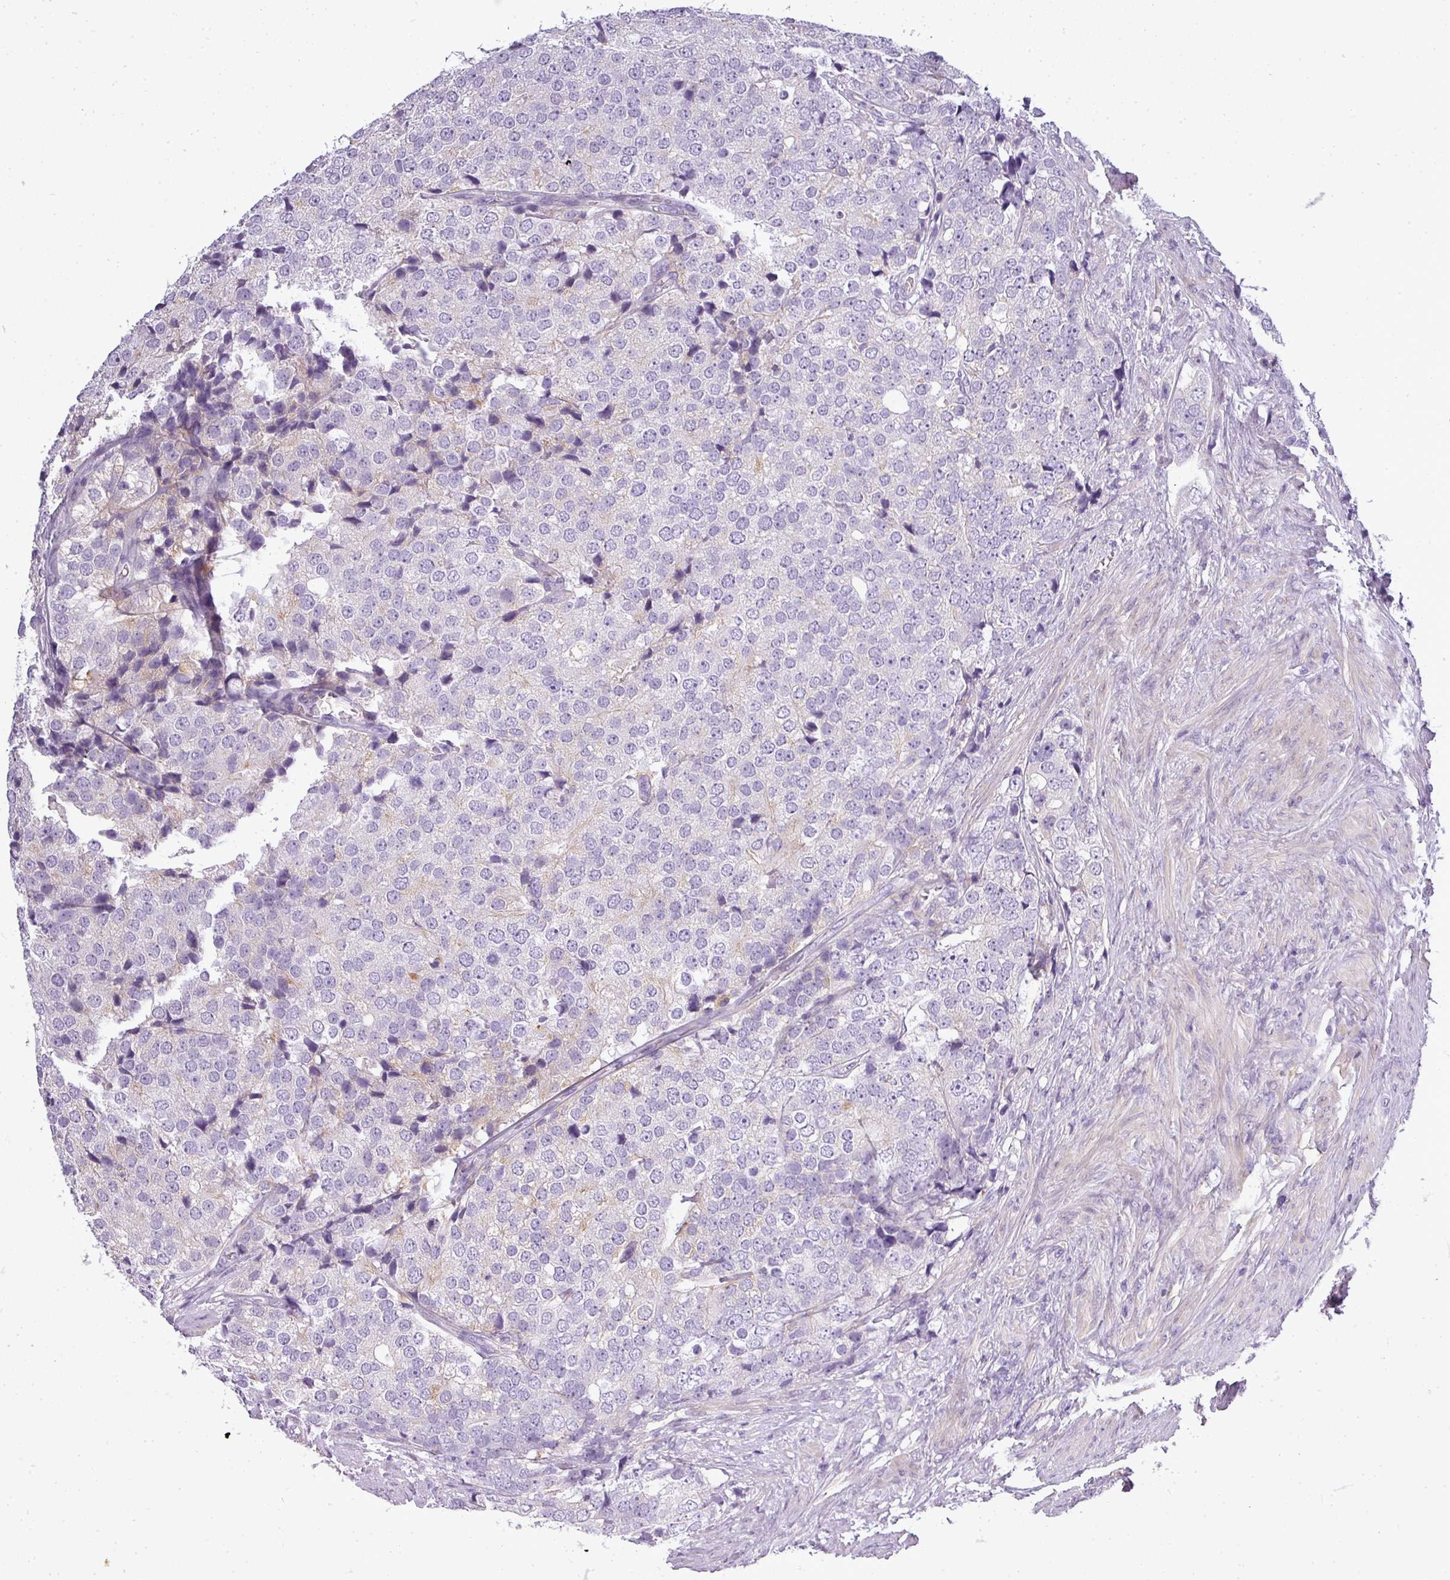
{"staining": {"intensity": "negative", "quantity": "none", "location": "none"}, "tissue": "prostate cancer", "cell_type": "Tumor cells", "image_type": "cancer", "snomed": [{"axis": "morphology", "description": "Adenocarcinoma, High grade"}, {"axis": "topography", "description": "Prostate"}], "caption": "Histopathology image shows no significant protein expression in tumor cells of prostate cancer (high-grade adenocarcinoma). (Stains: DAB (3,3'-diaminobenzidine) immunohistochemistry with hematoxylin counter stain, Microscopy: brightfield microscopy at high magnification).", "gene": "ATP6V1D", "patient": {"sex": "male", "age": 49}}